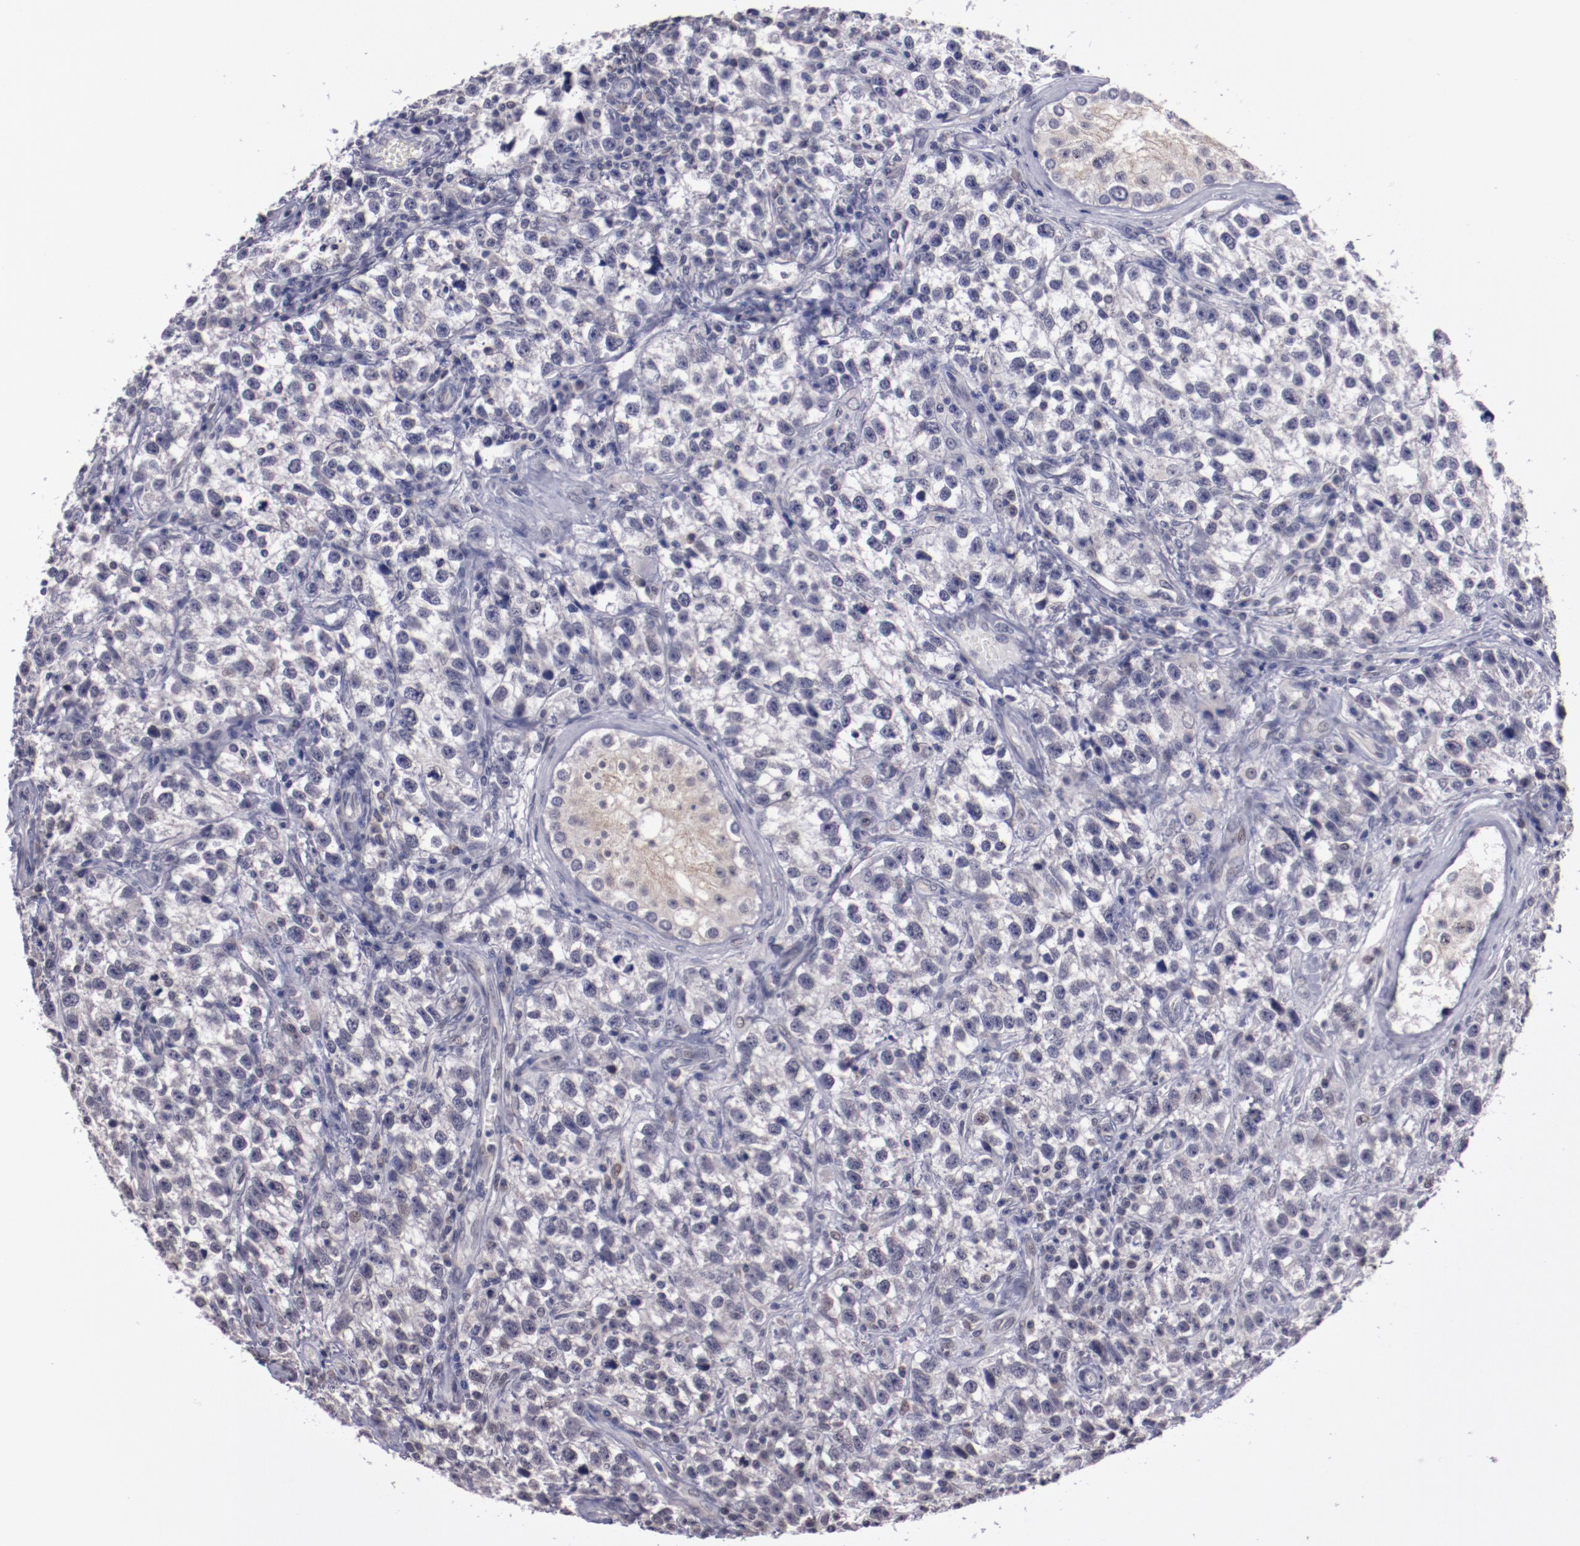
{"staining": {"intensity": "weak", "quantity": "<25%", "location": "cytoplasmic/membranous"}, "tissue": "testis cancer", "cell_type": "Tumor cells", "image_type": "cancer", "snomed": [{"axis": "morphology", "description": "Seminoma, NOS"}, {"axis": "topography", "description": "Testis"}], "caption": "This is an IHC photomicrograph of testis cancer. There is no expression in tumor cells.", "gene": "NRXN3", "patient": {"sex": "male", "age": 38}}